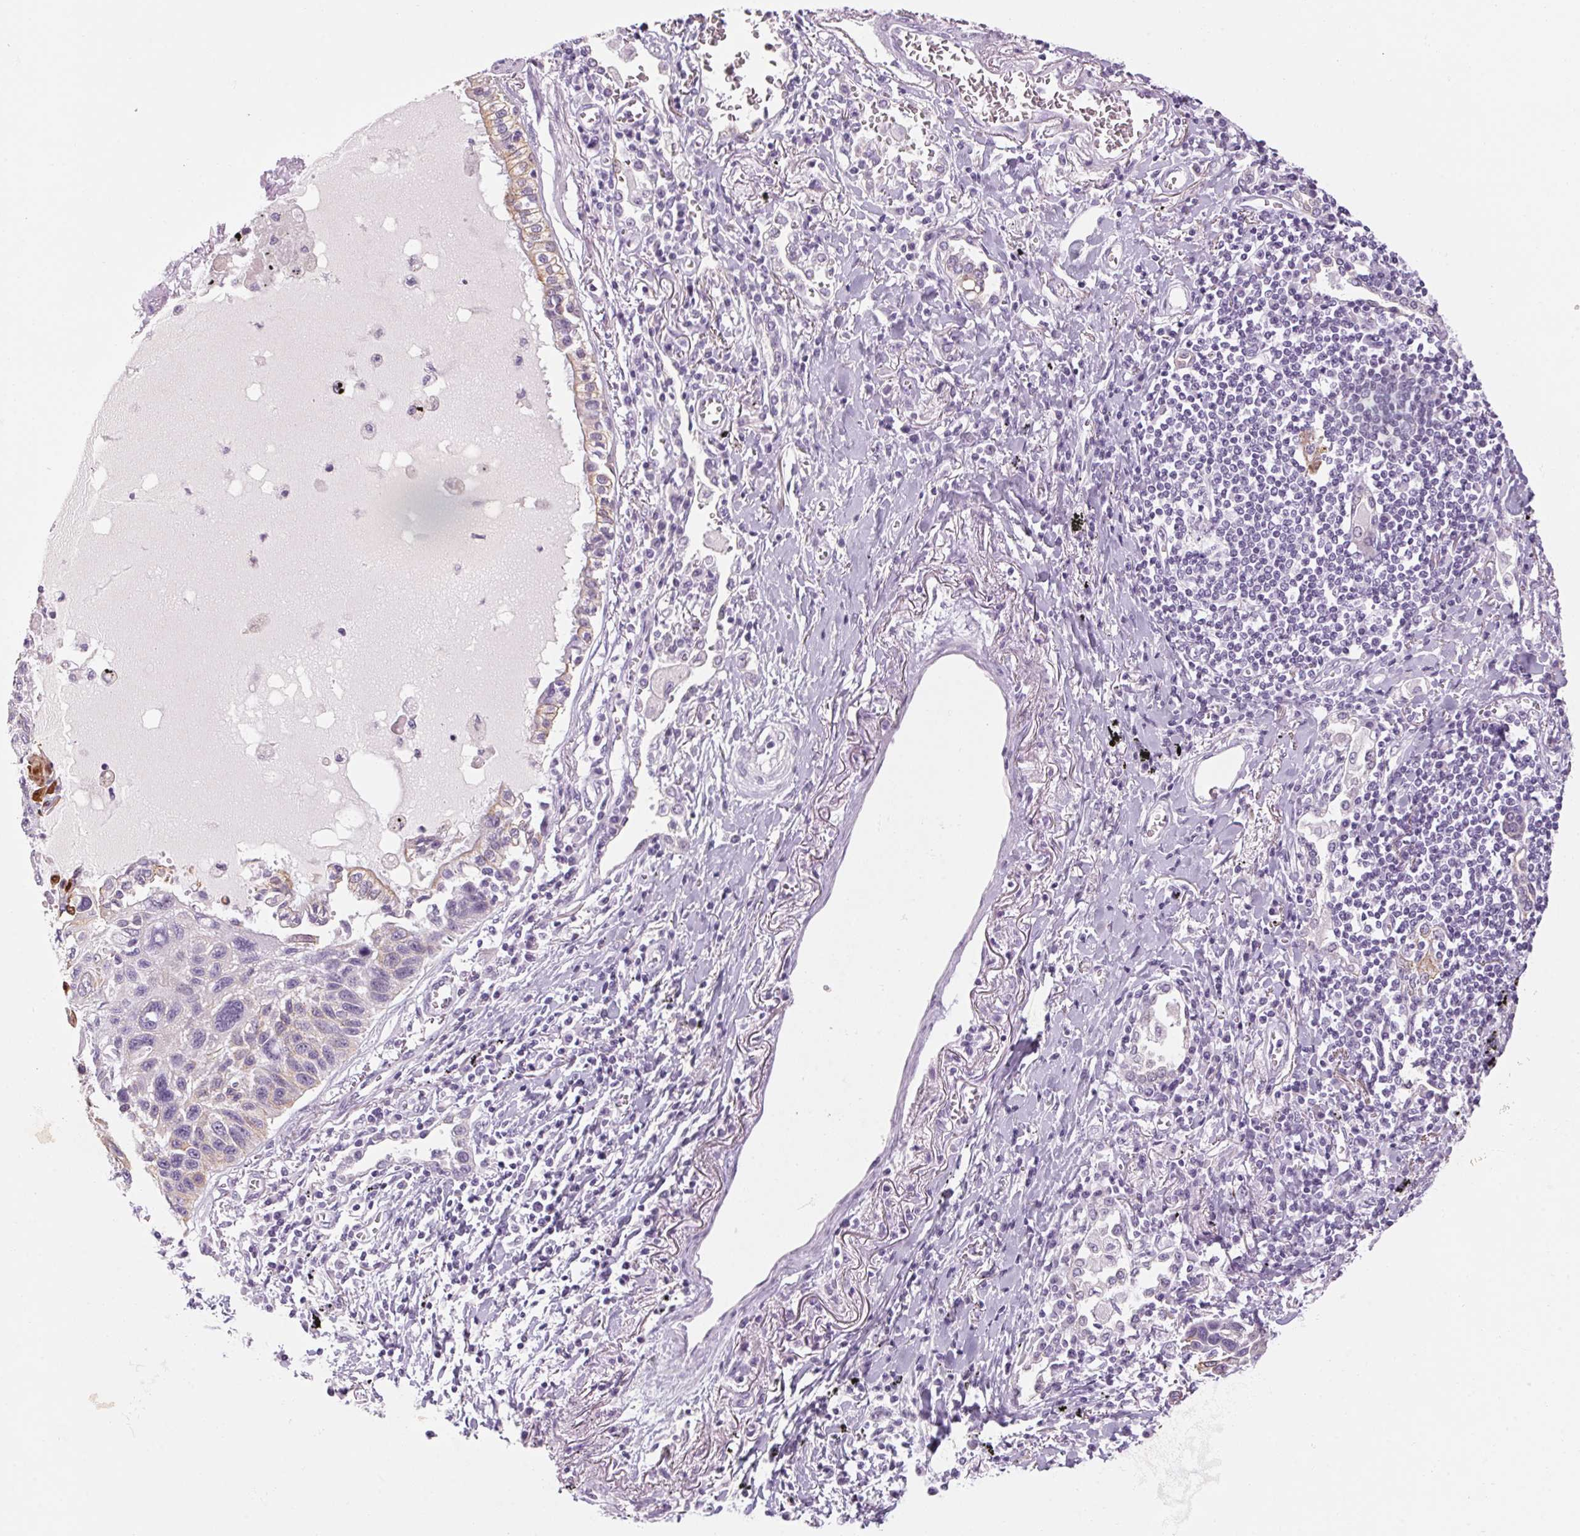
{"staining": {"intensity": "weak", "quantity": "<25%", "location": "cytoplasmic/membranous"}, "tissue": "lung cancer", "cell_type": "Tumor cells", "image_type": "cancer", "snomed": [{"axis": "morphology", "description": "Squamous cell carcinoma, NOS"}, {"axis": "topography", "description": "Lung"}], "caption": "An immunohistochemistry photomicrograph of lung cancer (squamous cell carcinoma) is shown. There is no staining in tumor cells of lung cancer (squamous cell carcinoma). (Brightfield microscopy of DAB (3,3'-diaminobenzidine) immunohistochemistry (IHC) at high magnification).", "gene": "RPTN", "patient": {"sex": "male", "age": 78}}